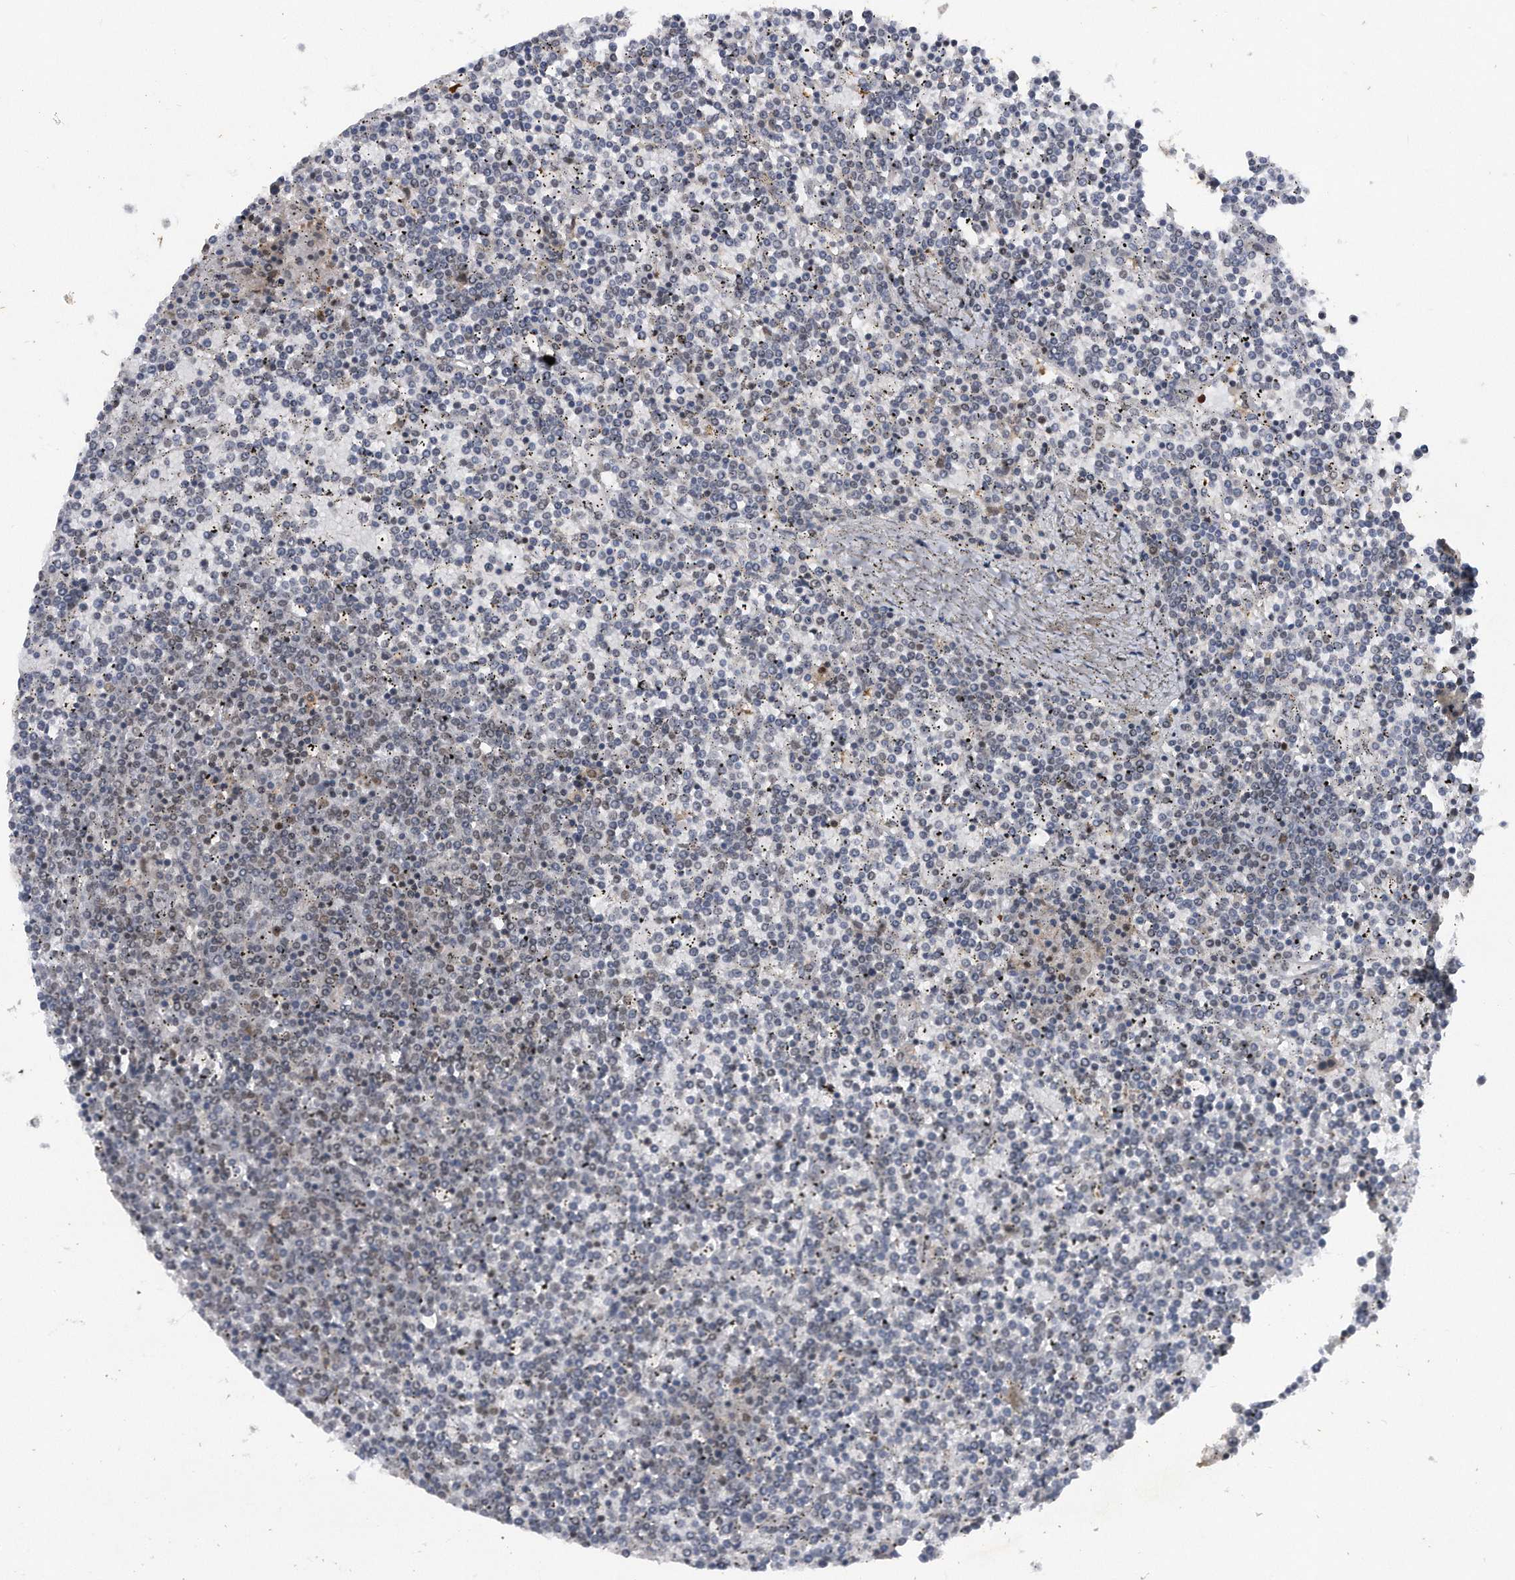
{"staining": {"intensity": "negative", "quantity": "none", "location": "none"}, "tissue": "lymphoma", "cell_type": "Tumor cells", "image_type": "cancer", "snomed": [{"axis": "morphology", "description": "Malignant lymphoma, non-Hodgkin's type, Low grade"}, {"axis": "topography", "description": "Spleen"}], "caption": "Tumor cells are negative for protein expression in human malignant lymphoma, non-Hodgkin's type (low-grade).", "gene": "VIRMA", "patient": {"sex": "female", "age": 19}}